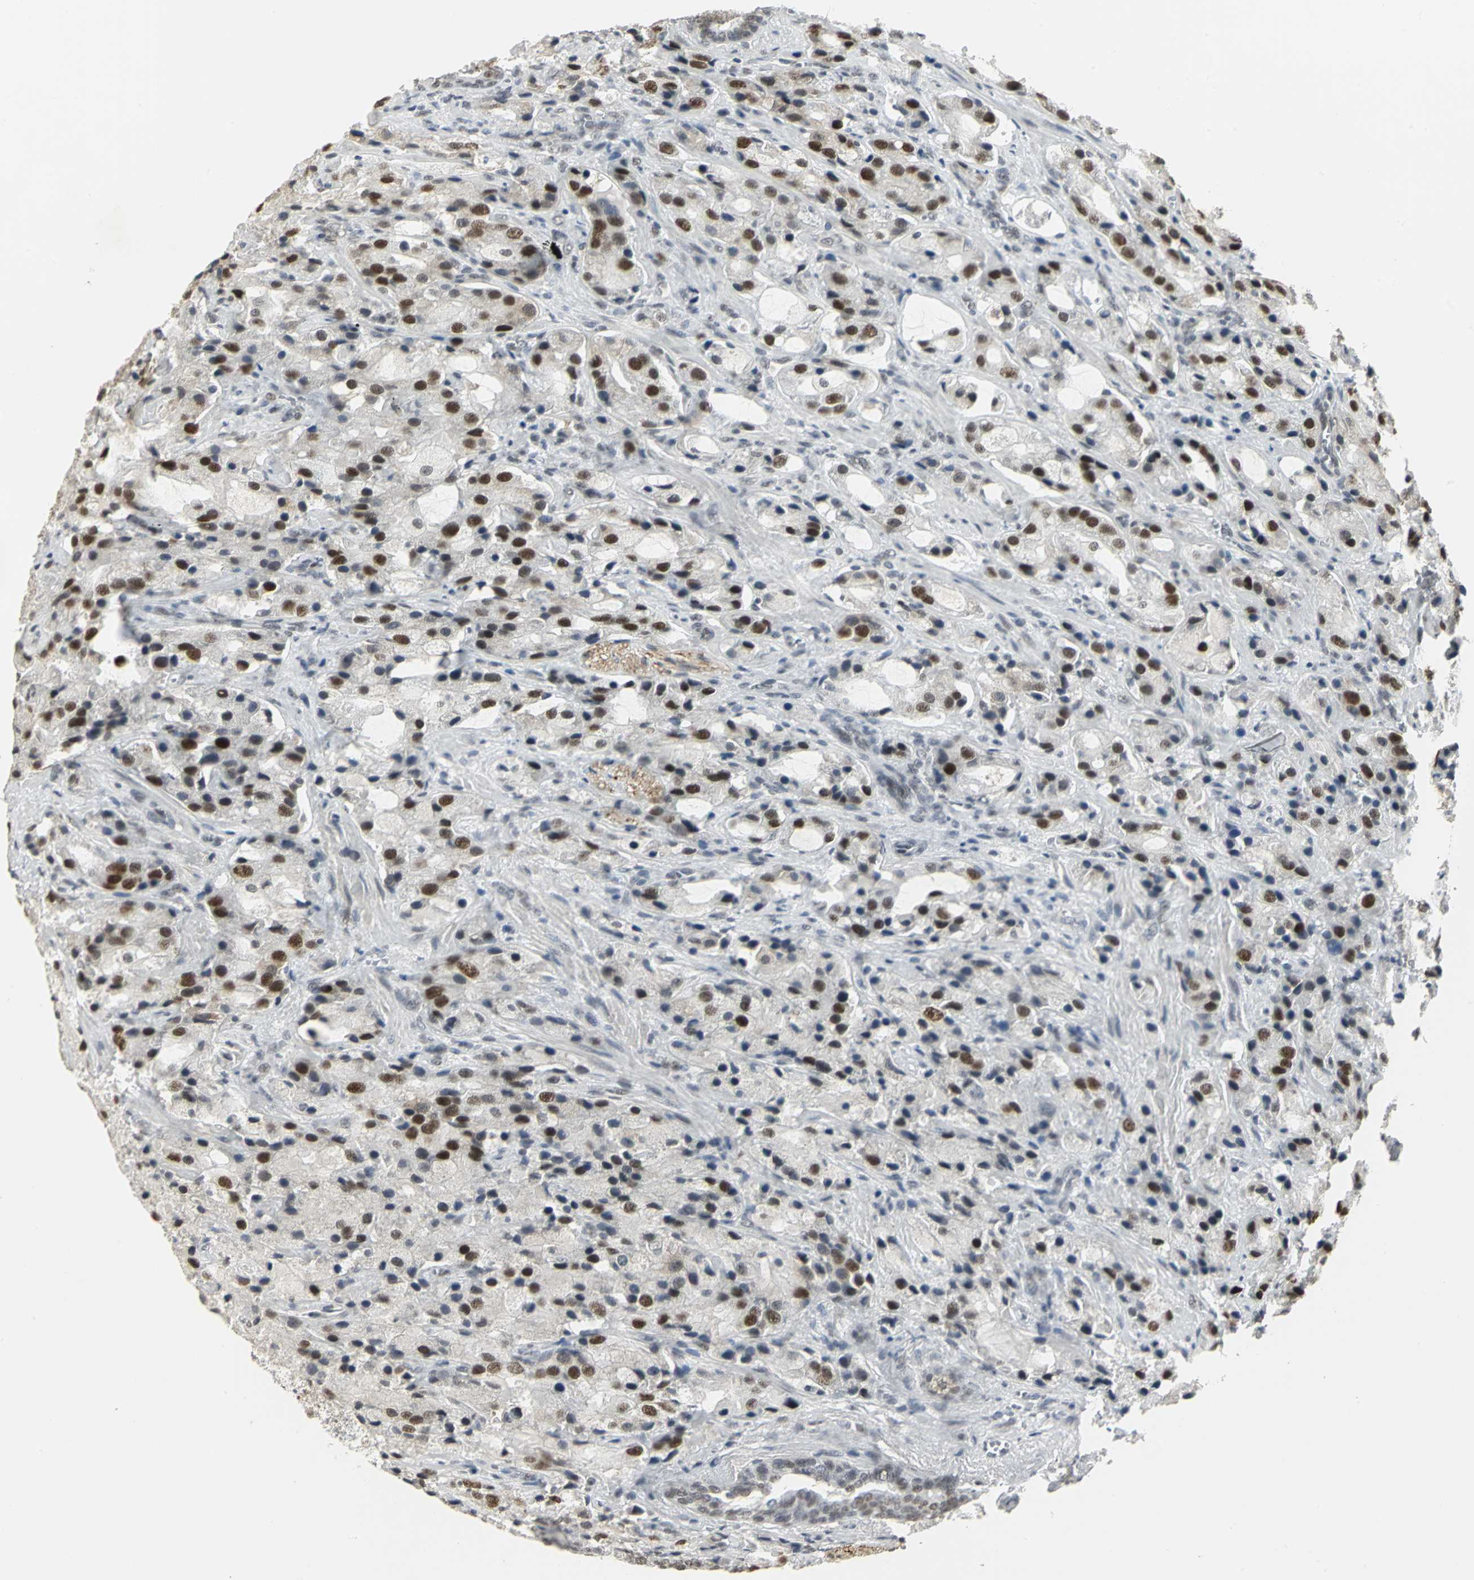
{"staining": {"intensity": "strong", "quantity": ">75%", "location": "nuclear"}, "tissue": "prostate cancer", "cell_type": "Tumor cells", "image_type": "cancer", "snomed": [{"axis": "morphology", "description": "Adenocarcinoma, High grade"}, {"axis": "topography", "description": "Prostate"}], "caption": "Immunohistochemistry (IHC) photomicrograph of neoplastic tissue: prostate high-grade adenocarcinoma stained using immunohistochemistry demonstrates high levels of strong protein expression localized specifically in the nuclear of tumor cells, appearing as a nuclear brown color.", "gene": "CBX3", "patient": {"sex": "male", "age": 70}}